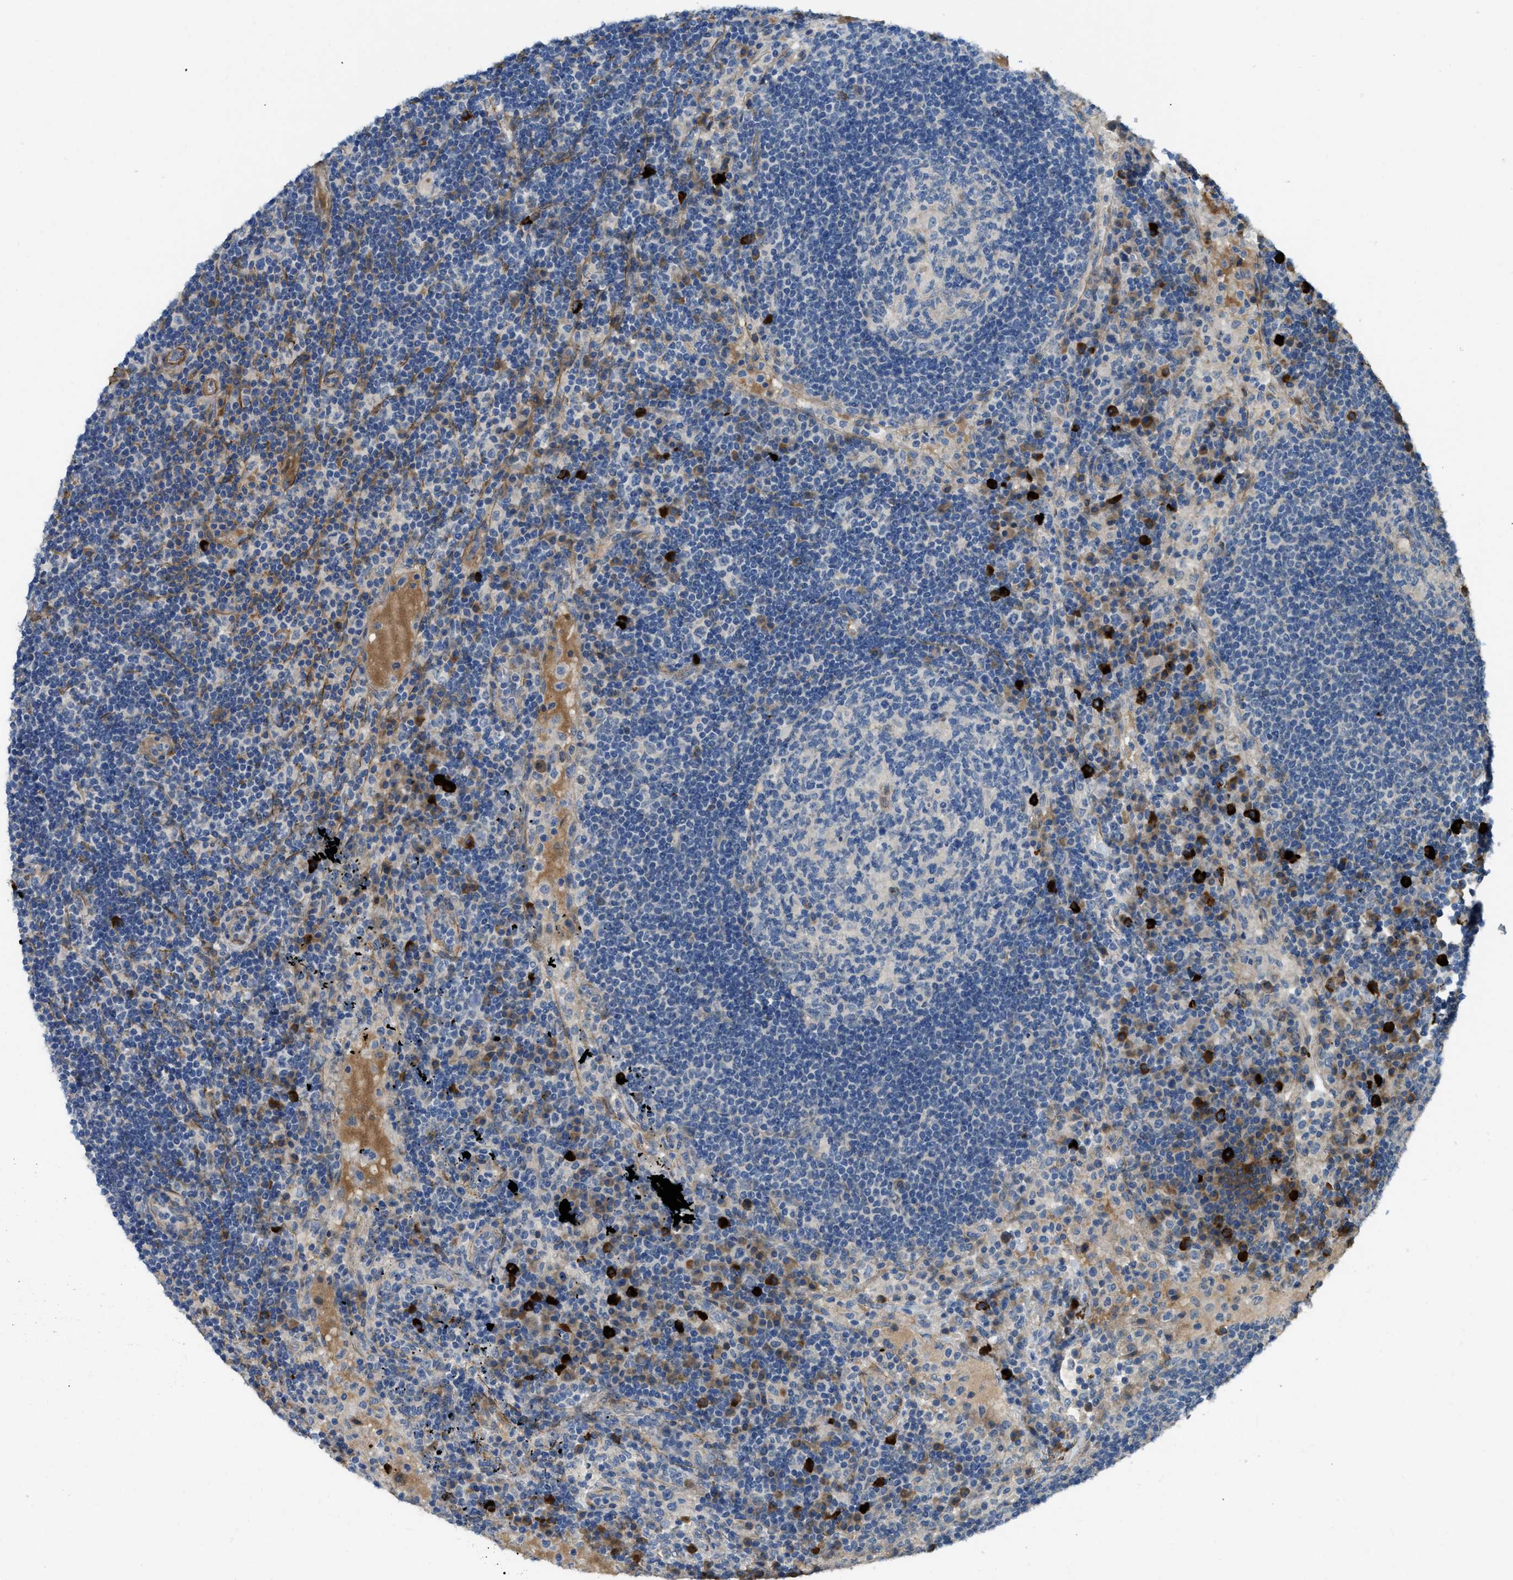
{"staining": {"intensity": "negative", "quantity": "none", "location": "none"}, "tissue": "lymph node", "cell_type": "Germinal center cells", "image_type": "normal", "snomed": [{"axis": "morphology", "description": "Normal tissue, NOS"}, {"axis": "topography", "description": "Lymph node"}], "caption": "The micrograph demonstrates no significant positivity in germinal center cells of lymph node.", "gene": "BMPR1A", "patient": {"sex": "female", "age": 53}}